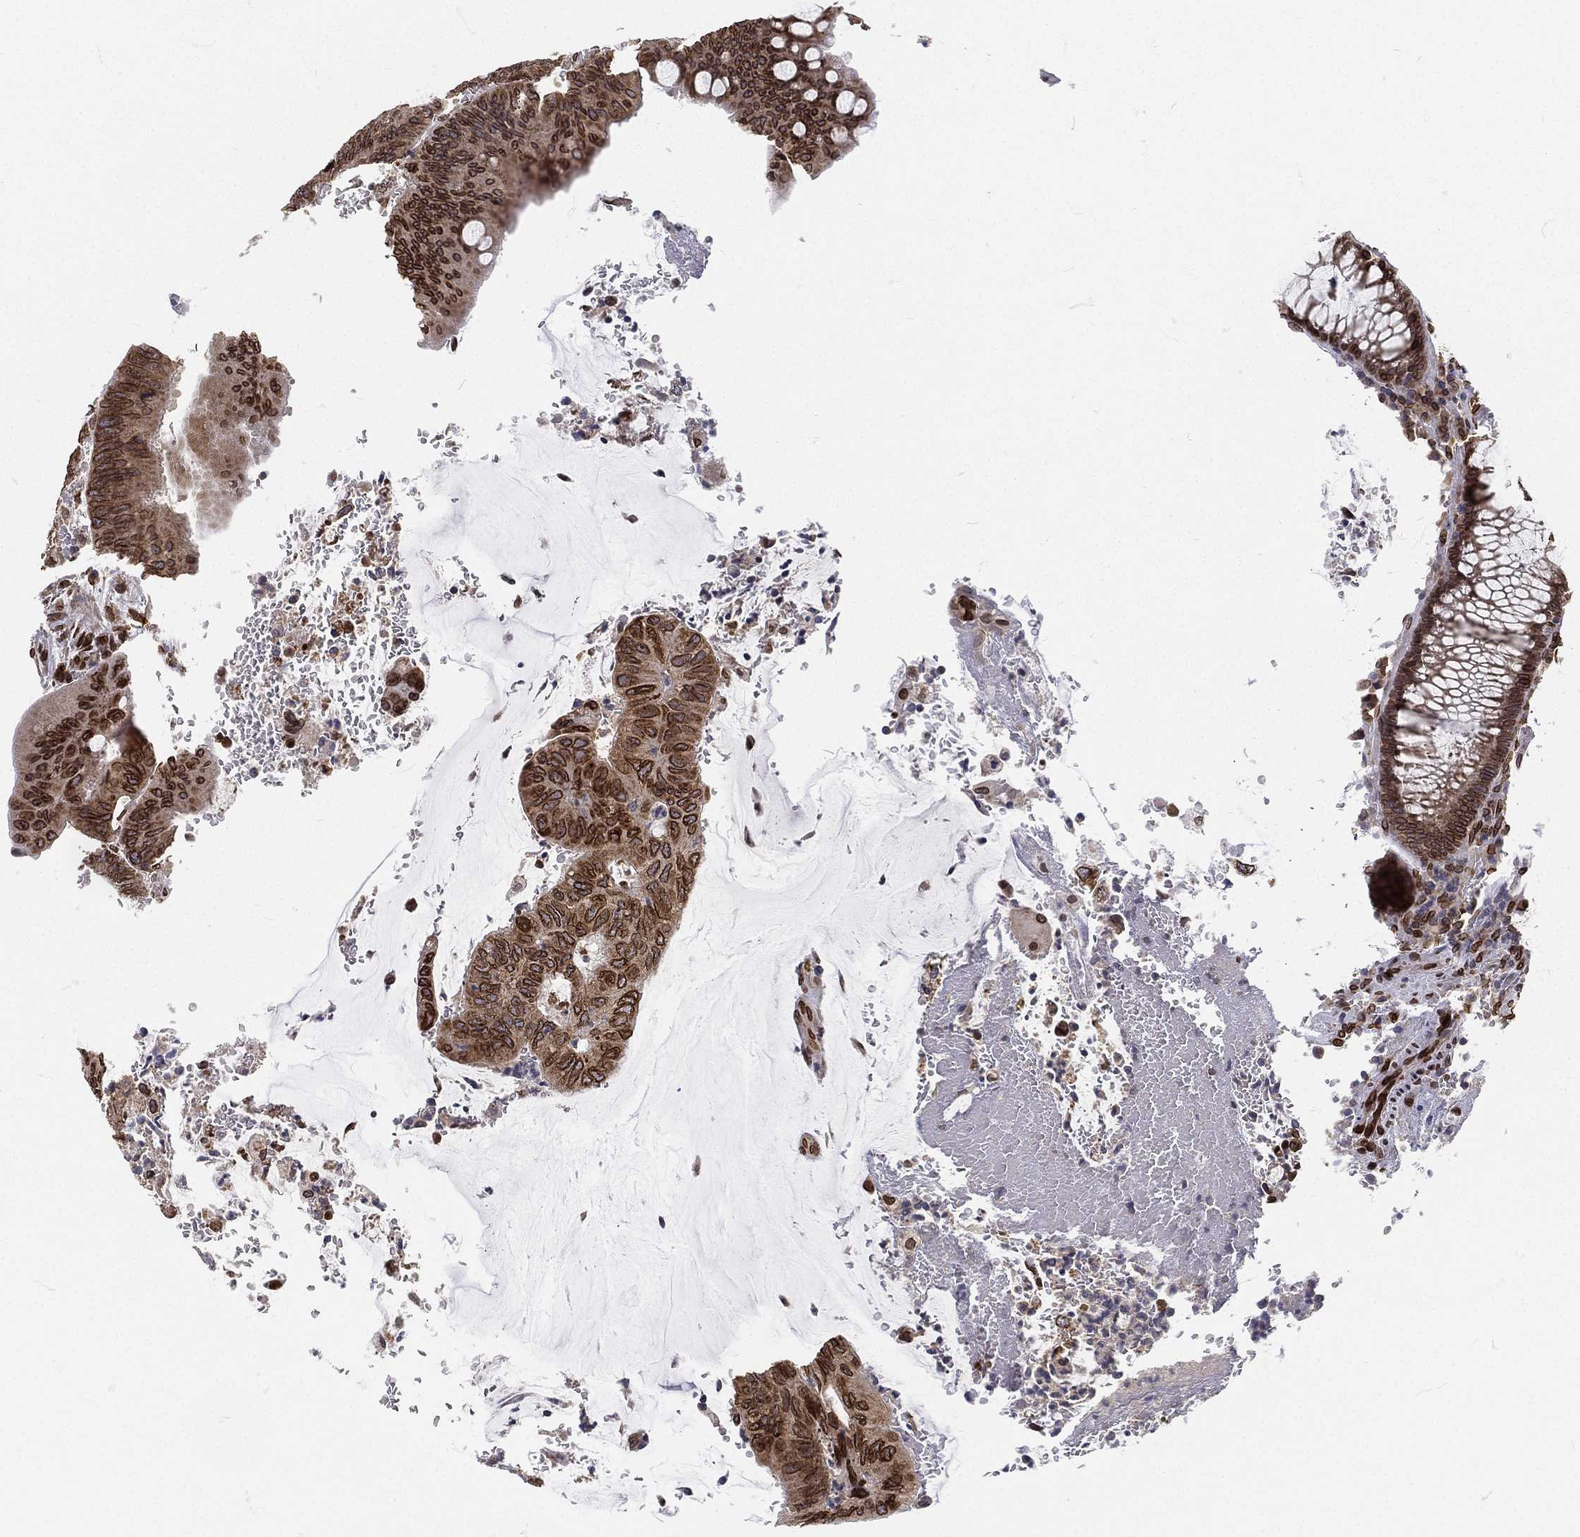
{"staining": {"intensity": "strong", "quantity": ">75%", "location": "cytoplasmic/membranous,nuclear"}, "tissue": "colorectal cancer", "cell_type": "Tumor cells", "image_type": "cancer", "snomed": [{"axis": "morphology", "description": "Normal tissue, NOS"}, {"axis": "morphology", "description": "Adenocarcinoma, NOS"}, {"axis": "topography", "description": "Rectum"}], "caption": "This histopathology image reveals adenocarcinoma (colorectal) stained with IHC to label a protein in brown. The cytoplasmic/membranous and nuclear of tumor cells show strong positivity for the protein. Nuclei are counter-stained blue.", "gene": "PALB2", "patient": {"sex": "male", "age": 92}}